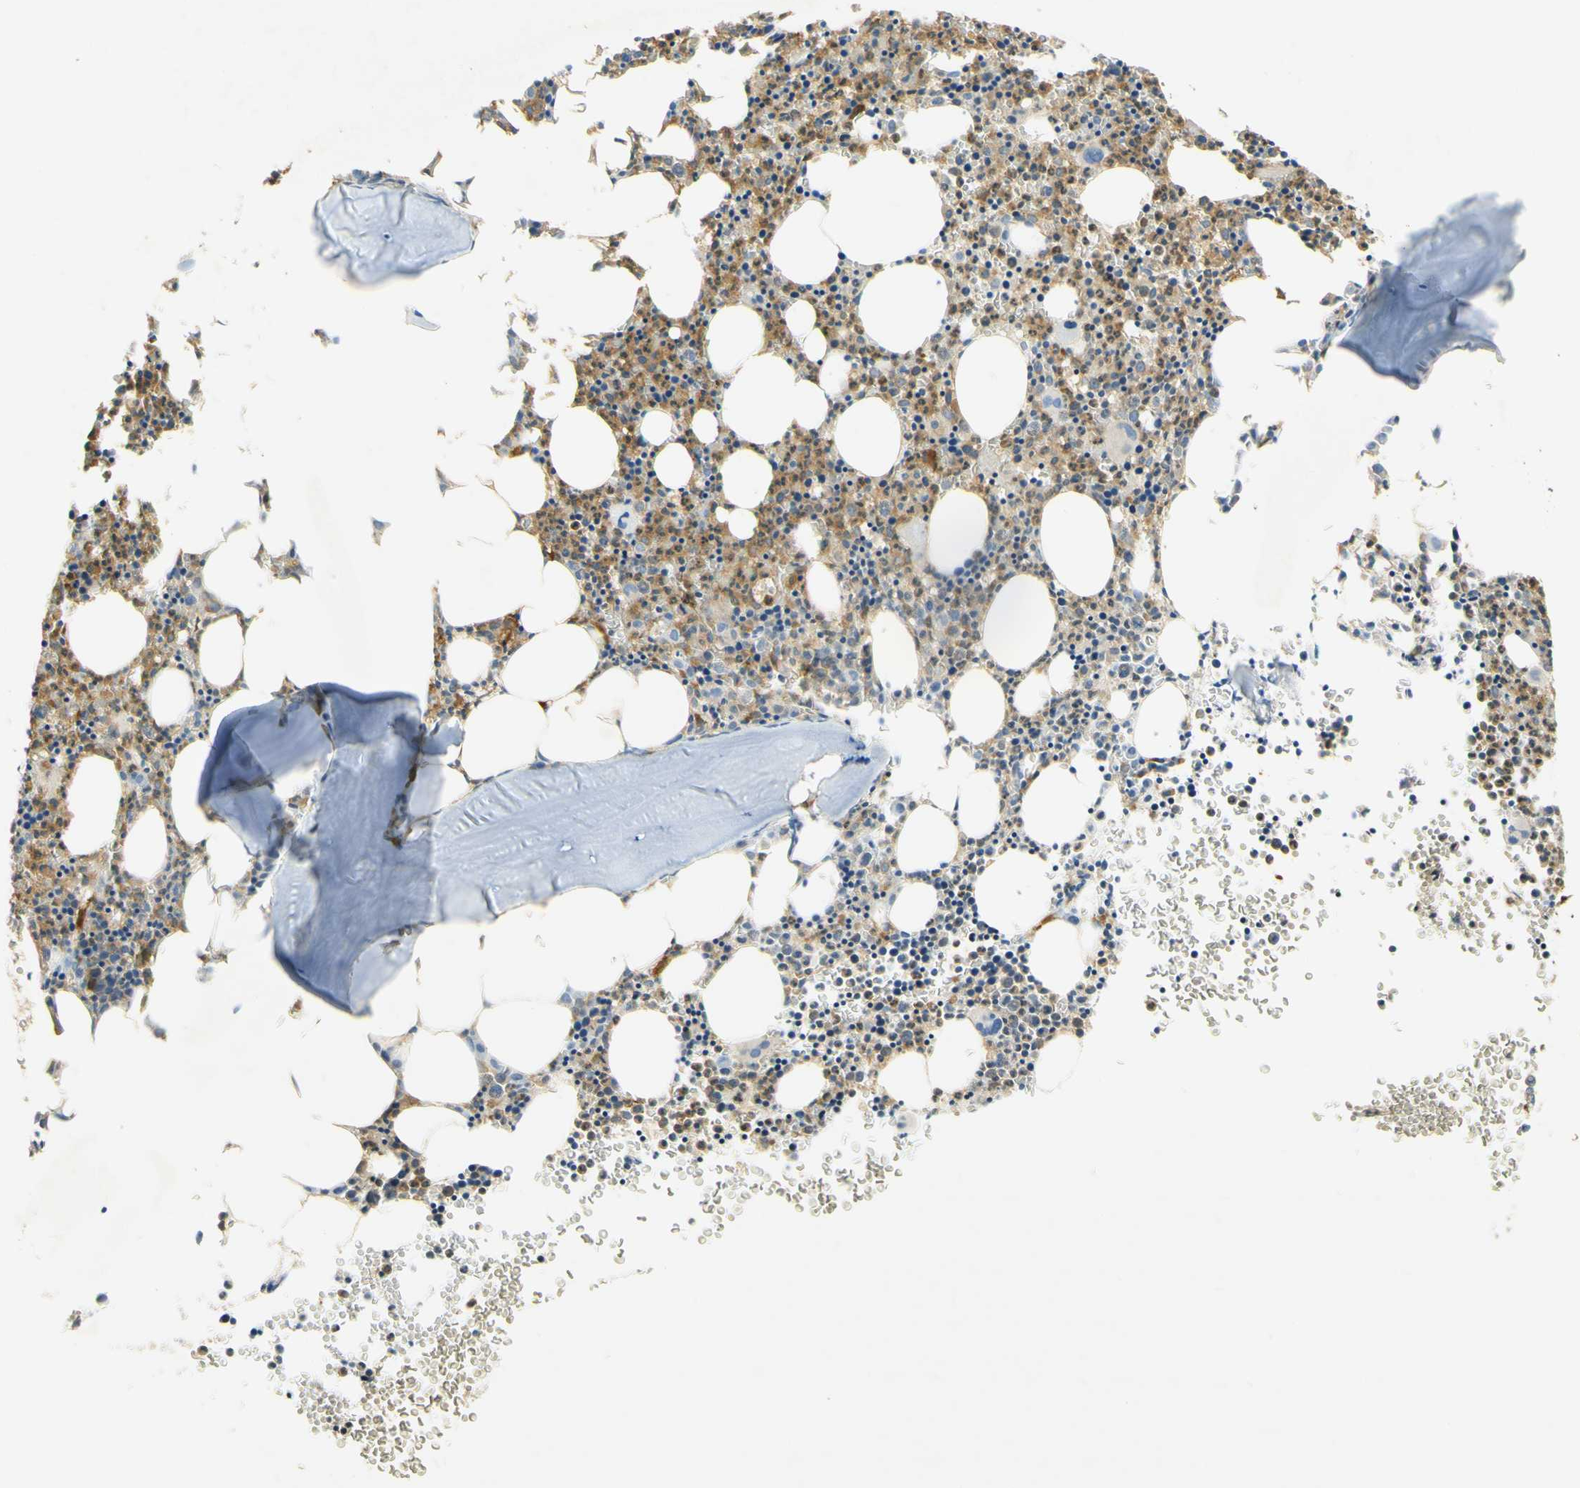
{"staining": {"intensity": "moderate", "quantity": "25%-75%", "location": "cytoplasmic/membranous"}, "tissue": "bone marrow", "cell_type": "Hematopoietic cells", "image_type": "normal", "snomed": [{"axis": "morphology", "description": "Normal tissue, NOS"}, {"axis": "morphology", "description": "Inflammation, NOS"}, {"axis": "topography", "description": "Bone marrow"}], "caption": "Unremarkable bone marrow reveals moderate cytoplasmic/membranous expression in about 25%-75% of hematopoietic cells.", "gene": "PAK1", "patient": {"sex": "female", "age": 61}}